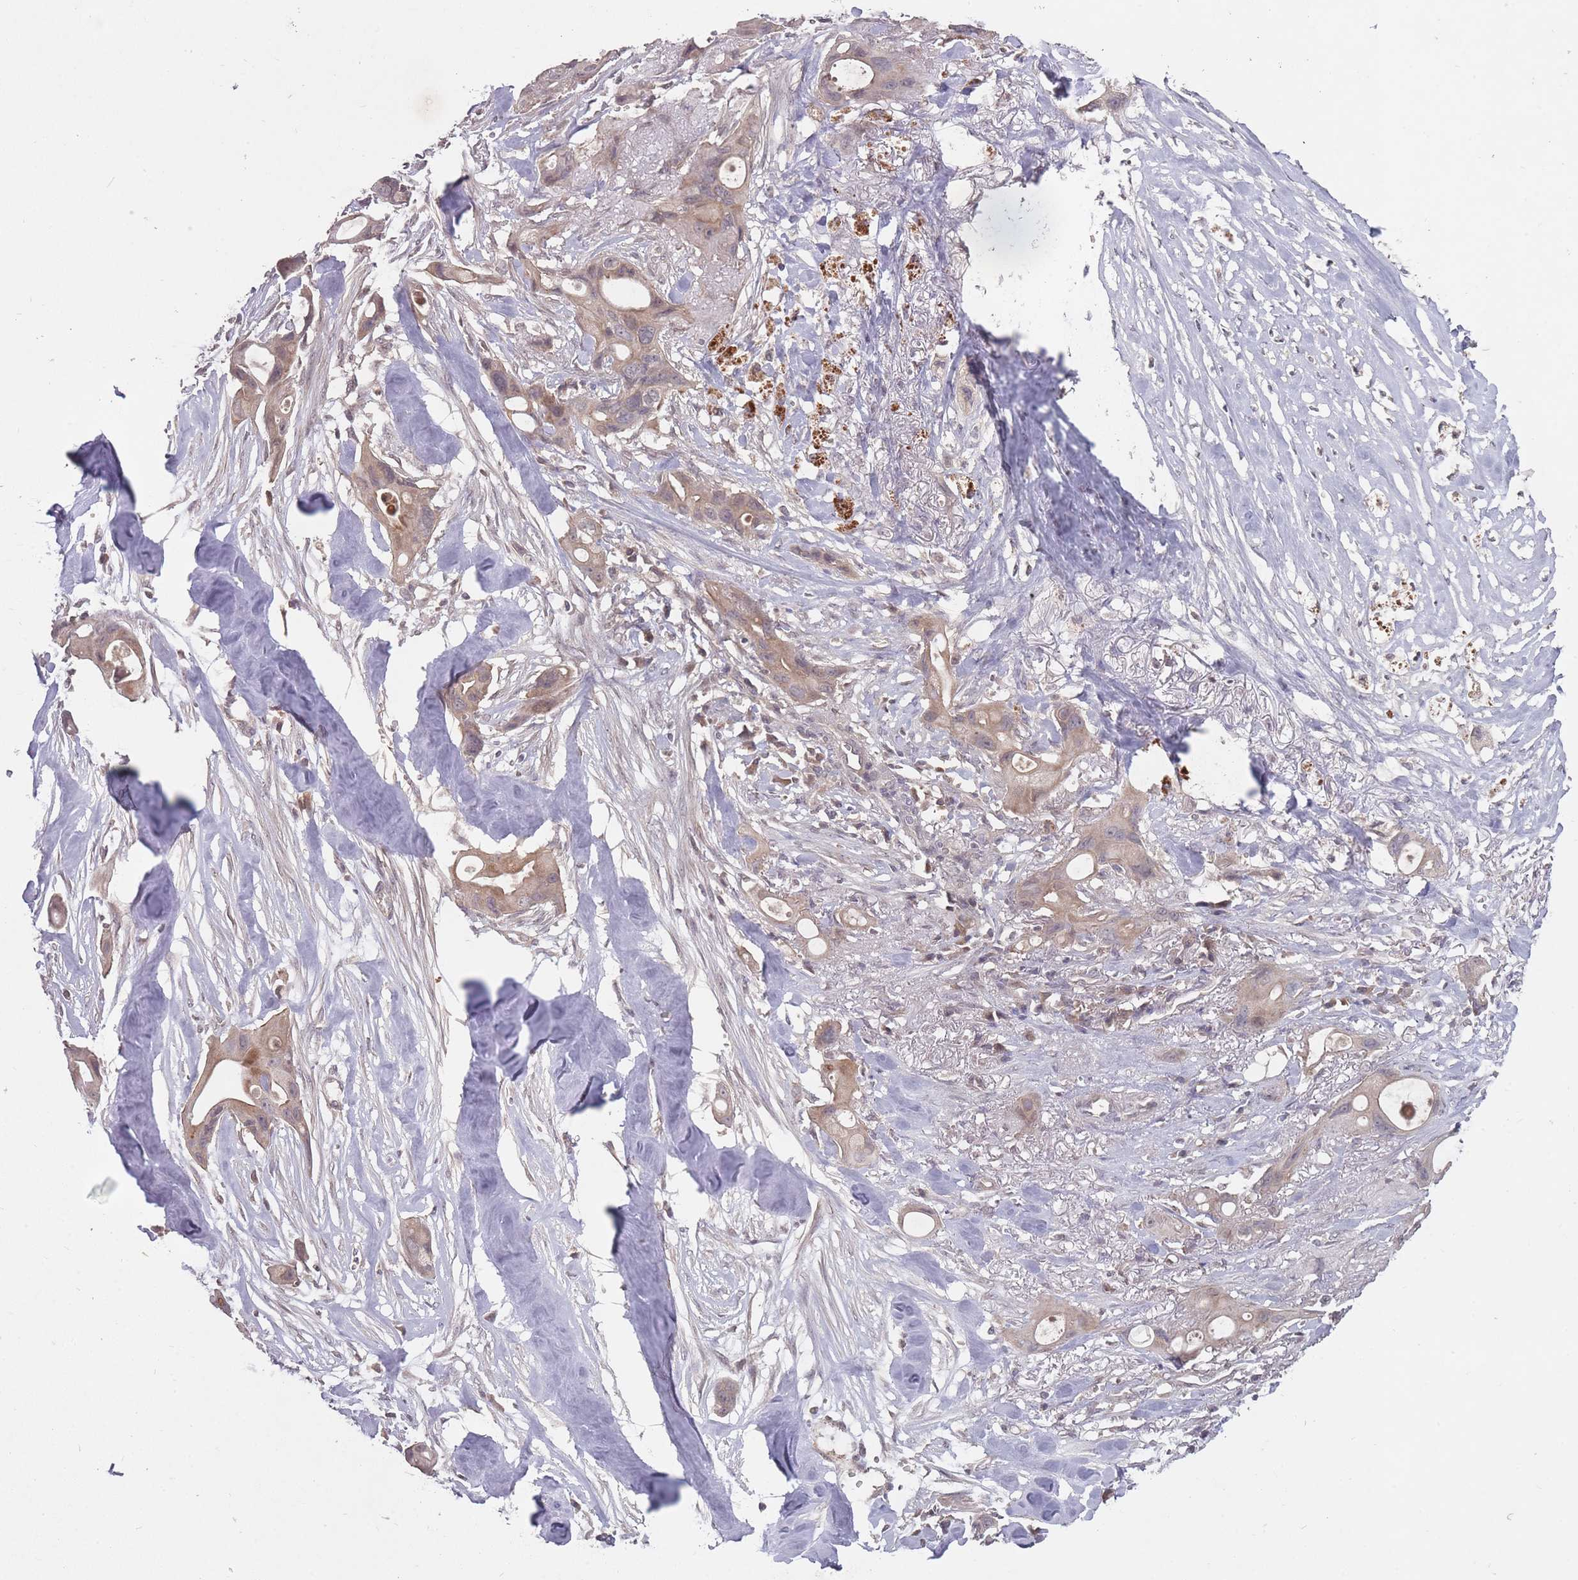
{"staining": {"intensity": "weak", "quantity": "25%-75%", "location": "cytoplasmic/membranous"}, "tissue": "ovarian cancer", "cell_type": "Tumor cells", "image_type": "cancer", "snomed": [{"axis": "morphology", "description": "Cystadenocarcinoma, mucinous, NOS"}, {"axis": "topography", "description": "Ovary"}], "caption": "Immunohistochemical staining of human ovarian cancer shows weak cytoplasmic/membranous protein staining in about 25%-75% of tumor cells.", "gene": "ADCYAP1R1", "patient": {"sex": "female", "age": 70}}